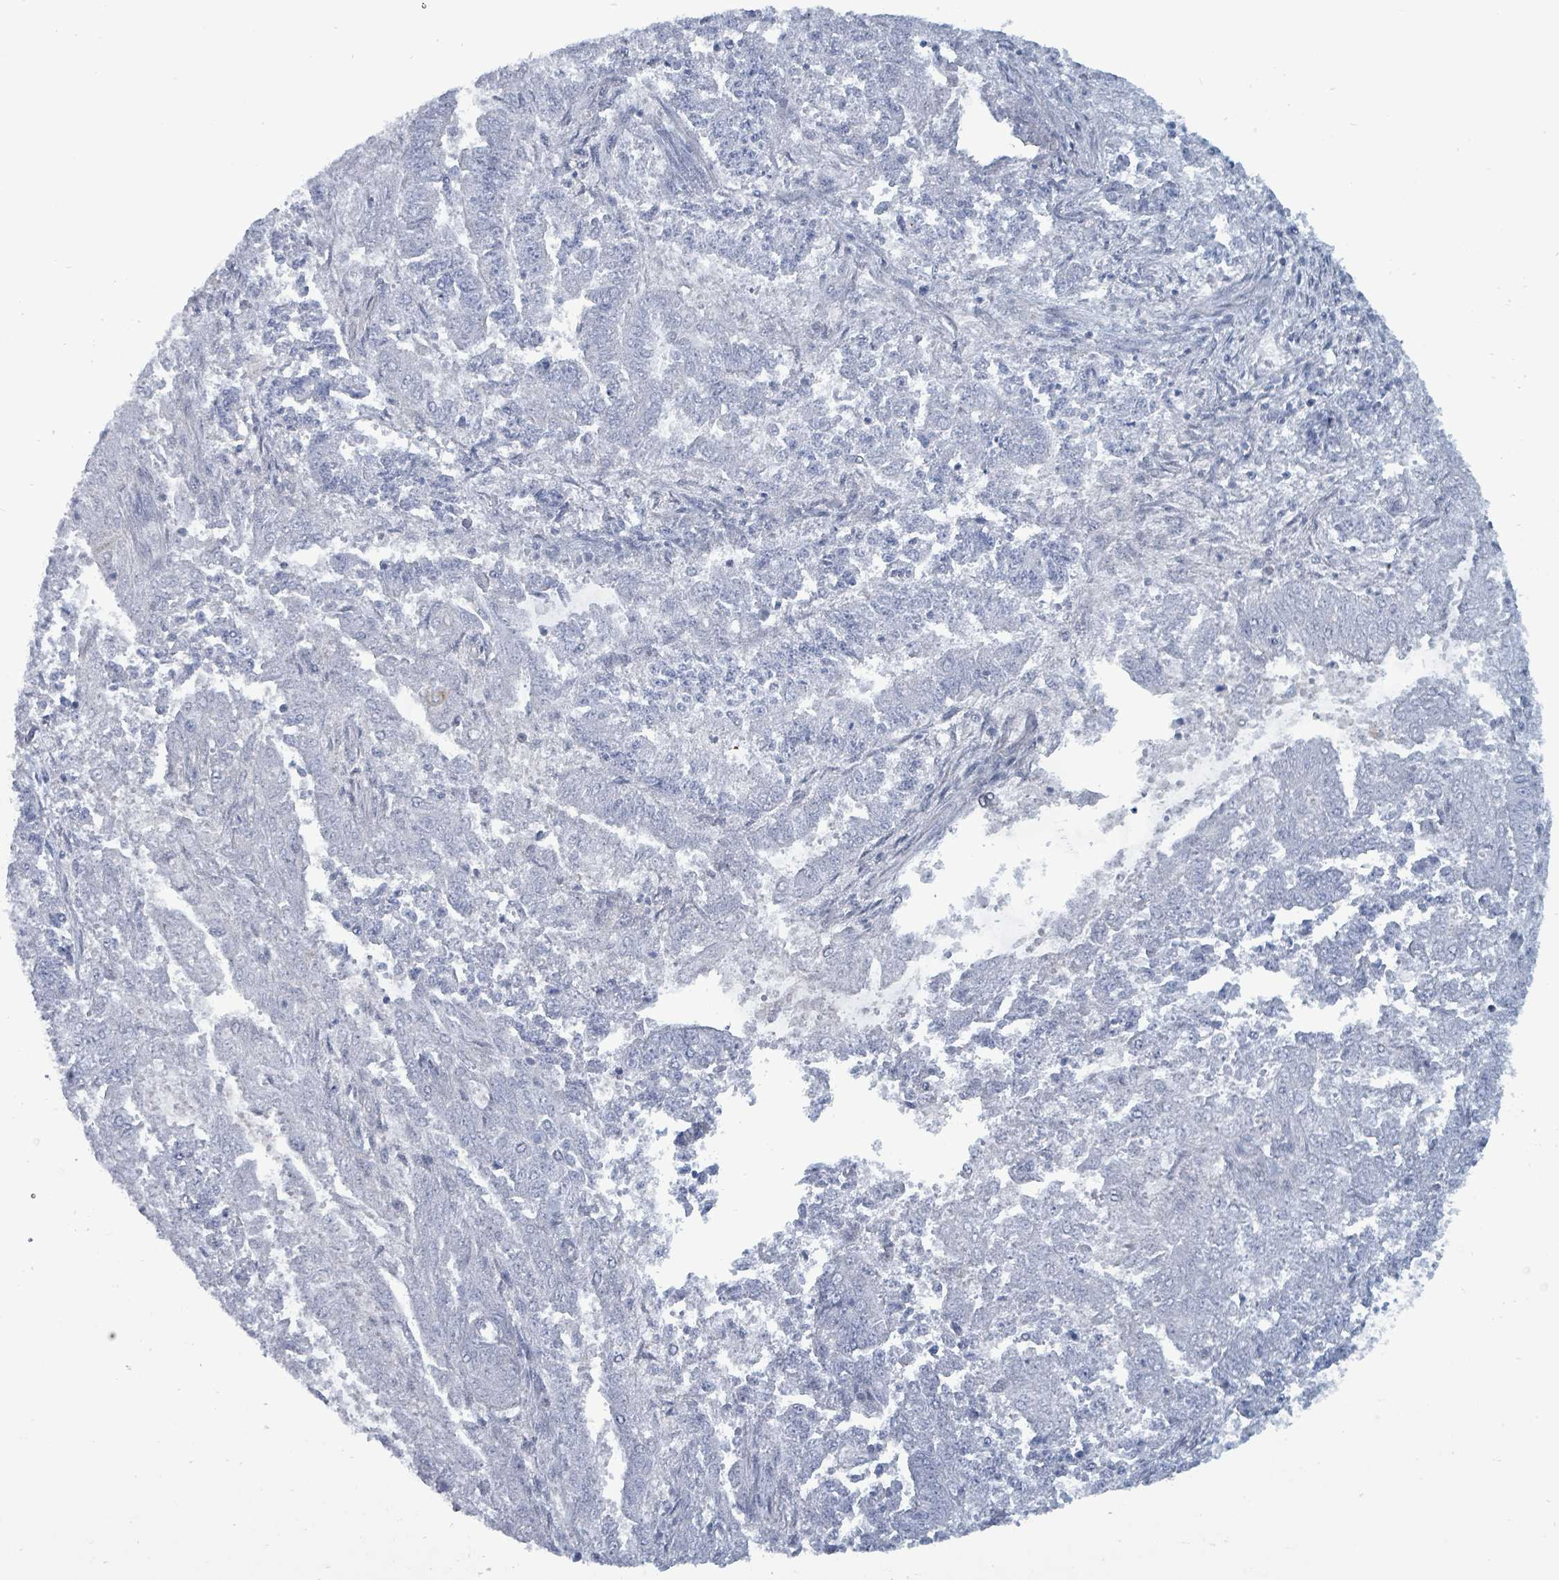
{"staining": {"intensity": "negative", "quantity": "none", "location": "none"}, "tissue": "endometrial cancer", "cell_type": "Tumor cells", "image_type": "cancer", "snomed": [{"axis": "morphology", "description": "Adenocarcinoma, NOS"}, {"axis": "topography", "description": "Endometrium"}], "caption": "Immunohistochemistry micrograph of neoplastic tissue: endometrial cancer stained with DAB exhibits no significant protein staining in tumor cells. (Stains: DAB immunohistochemistry (IHC) with hematoxylin counter stain, Microscopy: brightfield microscopy at high magnification).", "gene": "TAAR5", "patient": {"sex": "female", "age": 73}}